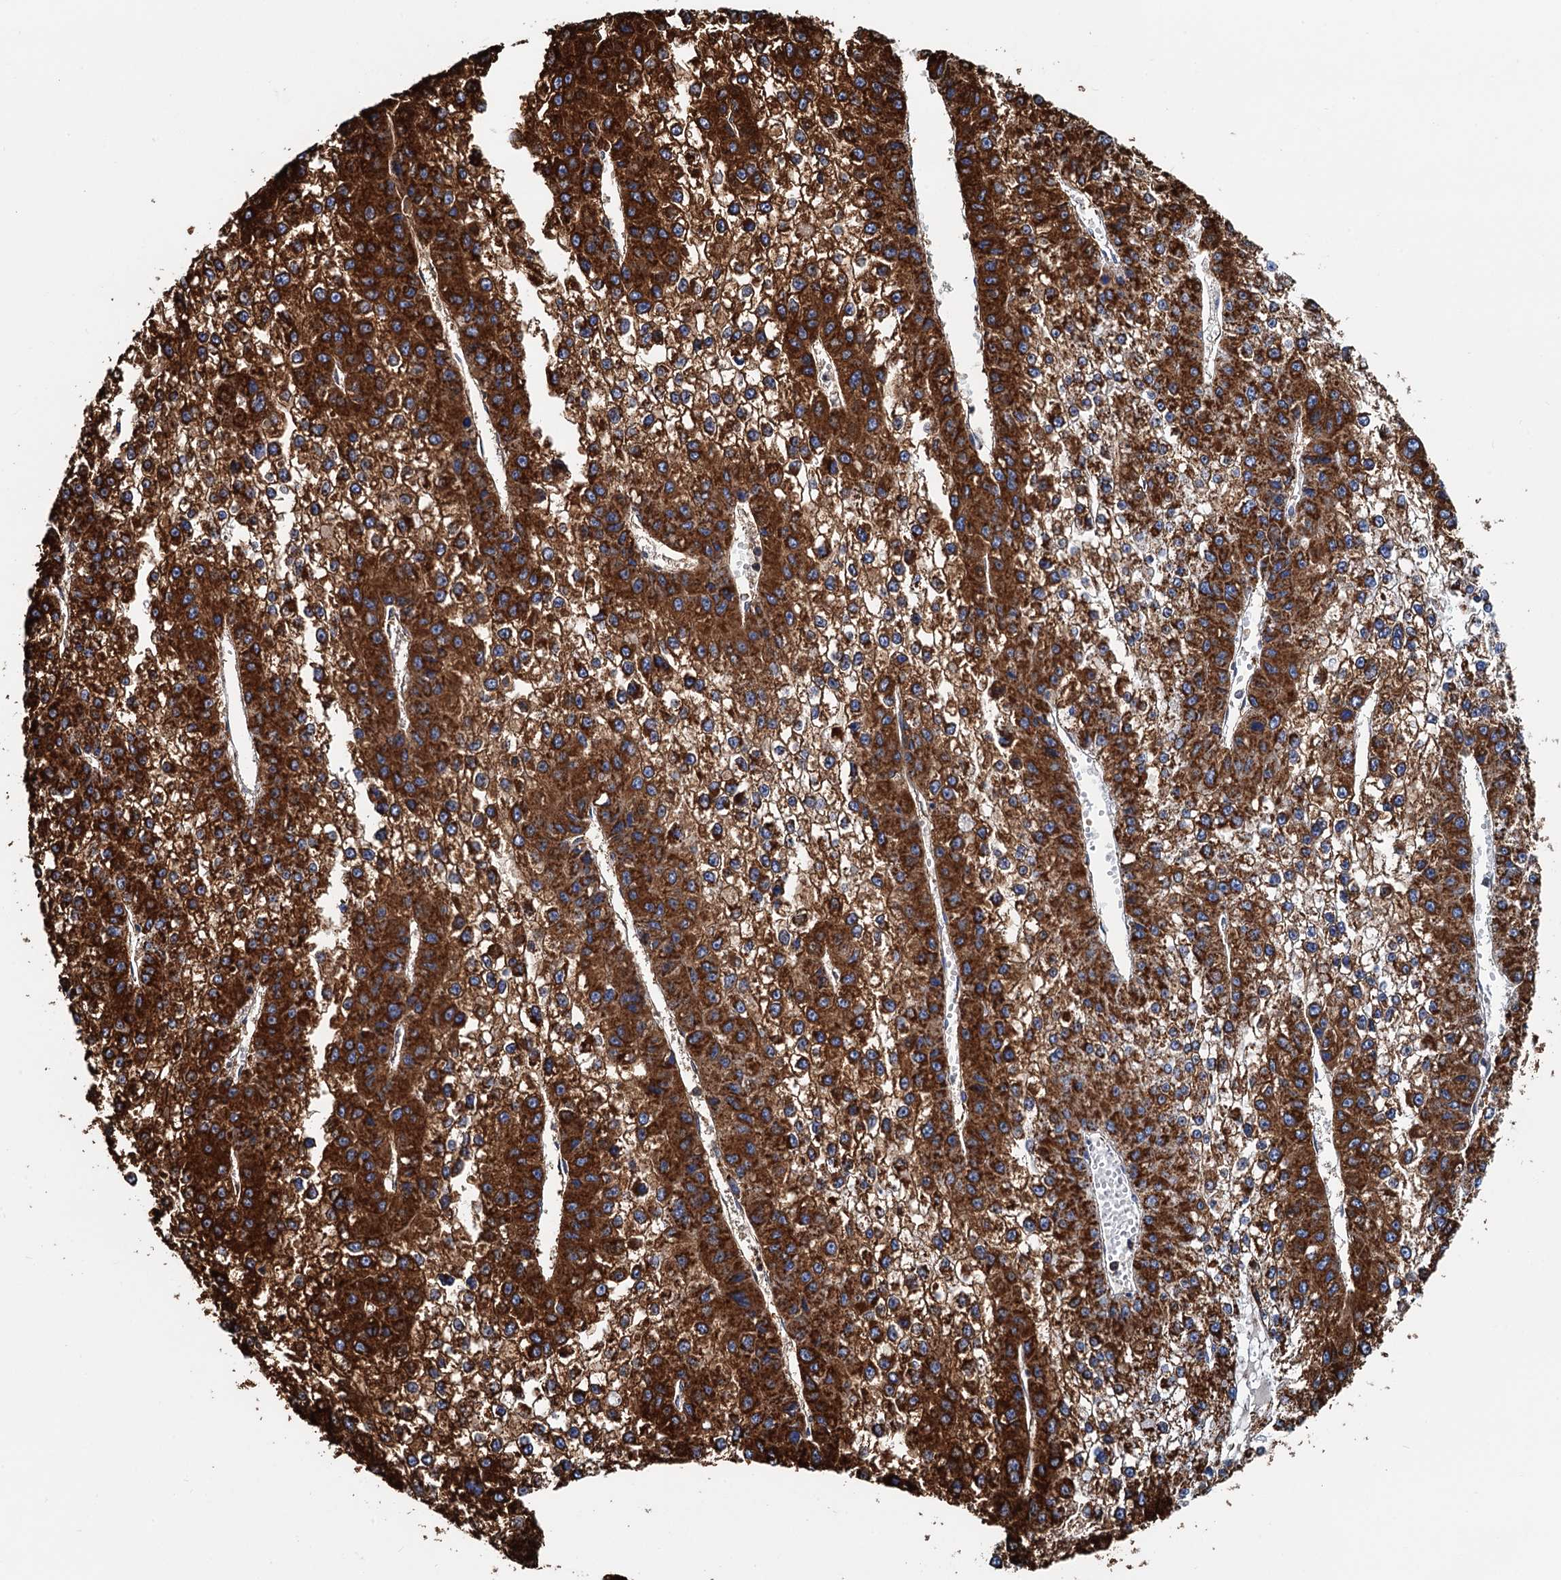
{"staining": {"intensity": "strong", "quantity": ">75%", "location": "cytoplasmic/membranous"}, "tissue": "liver cancer", "cell_type": "Tumor cells", "image_type": "cancer", "snomed": [{"axis": "morphology", "description": "Carcinoma, Hepatocellular, NOS"}, {"axis": "topography", "description": "Liver"}], "caption": "Immunohistochemical staining of liver cancer (hepatocellular carcinoma) shows high levels of strong cytoplasmic/membranous expression in about >75% of tumor cells. (brown staining indicates protein expression, while blue staining denotes nuclei).", "gene": "AAGAB", "patient": {"sex": "female", "age": 73}}